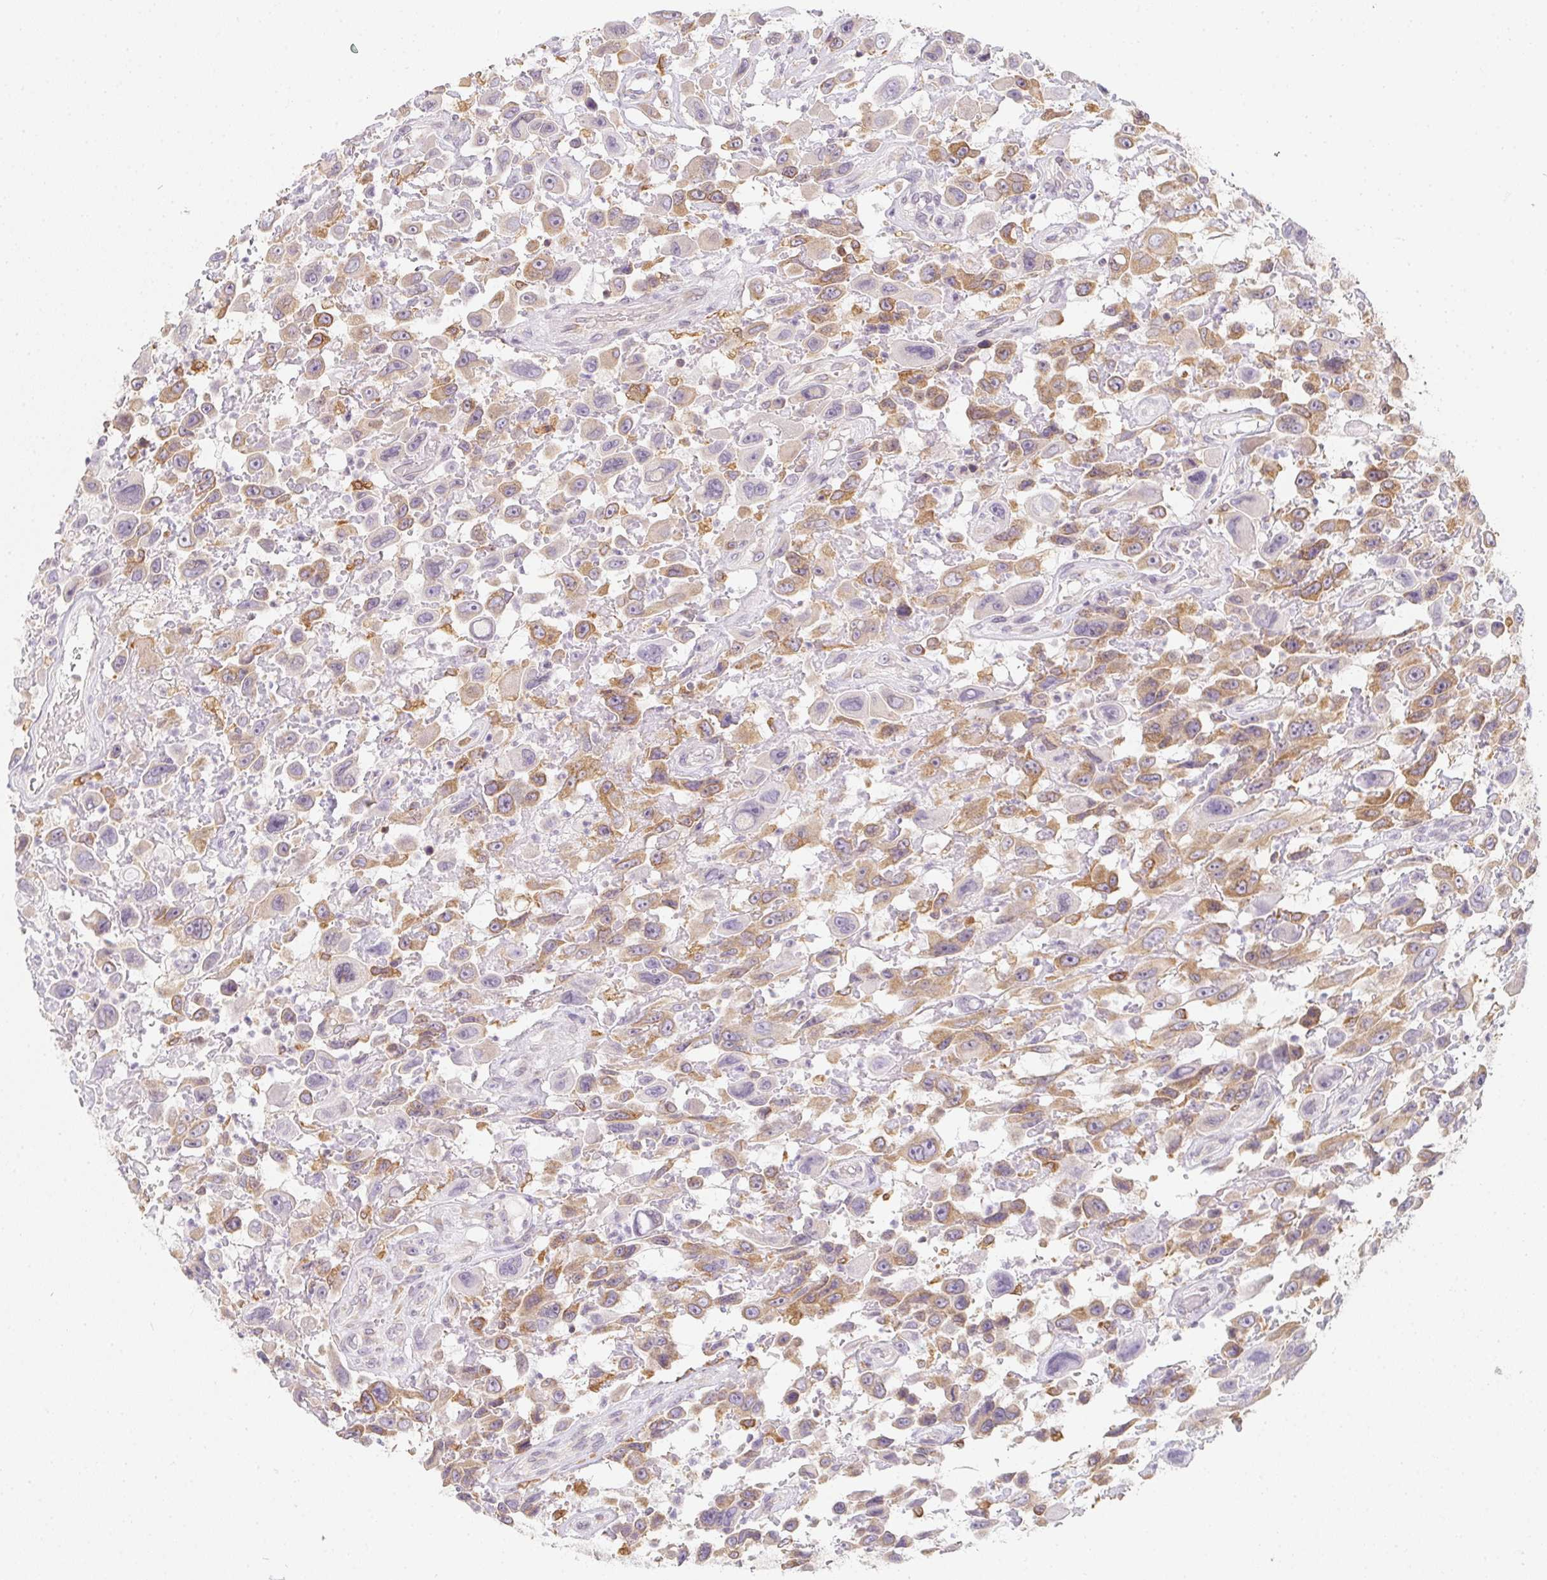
{"staining": {"intensity": "weak", "quantity": ">75%", "location": "cytoplasmic/membranous"}, "tissue": "urothelial cancer", "cell_type": "Tumor cells", "image_type": "cancer", "snomed": [{"axis": "morphology", "description": "Urothelial carcinoma, High grade"}, {"axis": "topography", "description": "Urinary bladder"}], "caption": "DAB immunohistochemical staining of human high-grade urothelial carcinoma exhibits weak cytoplasmic/membranous protein positivity in about >75% of tumor cells. (Stains: DAB in brown, nuclei in blue, Microscopy: brightfield microscopy at high magnification).", "gene": "SOAT1", "patient": {"sex": "male", "age": 53}}